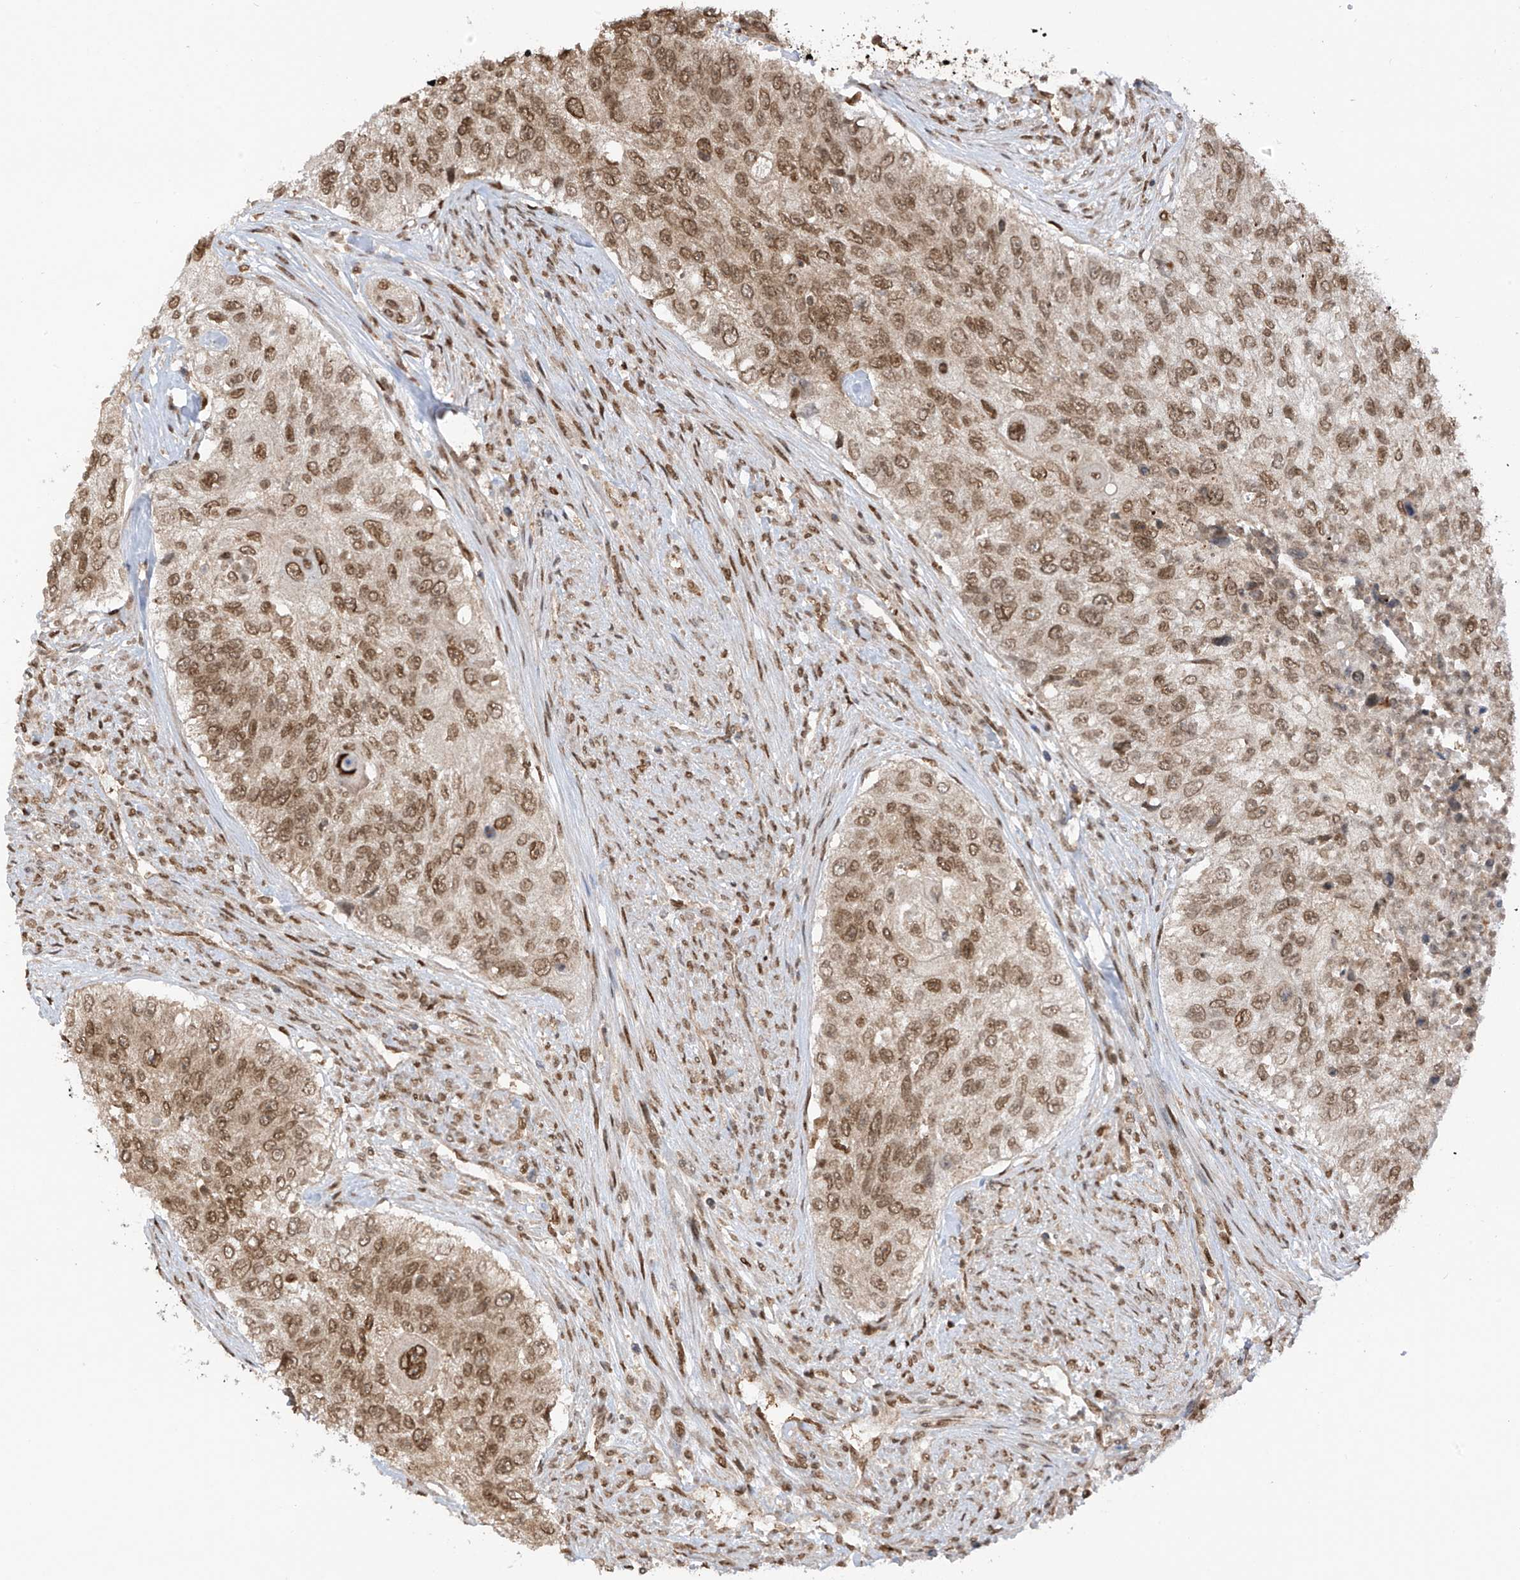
{"staining": {"intensity": "moderate", "quantity": ">75%", "location": "nuclear"}, "tissue": "urothelial cancer", "cell_type": "Tumor cells", "image_type": "cancer", "snomed": [{"axis": "morphology", "description": "Urothelial carcinoma, High grade"}, {"axis": "topography", "description": "Urinary bladder"}], "caption": "A medium amount of moderate nuclear staining is identified in about >75% of tumor cells in urothelial cancer tissue. The staining was performed using DAB (3,3'-diaminobenzidine) to visualize the protein expression in brown, while the nuclei were stained in blue with hematoxylin (Magnification: 20x).", "gene": "KPNB1", "patient": {"sex": "female", "age": 60}}